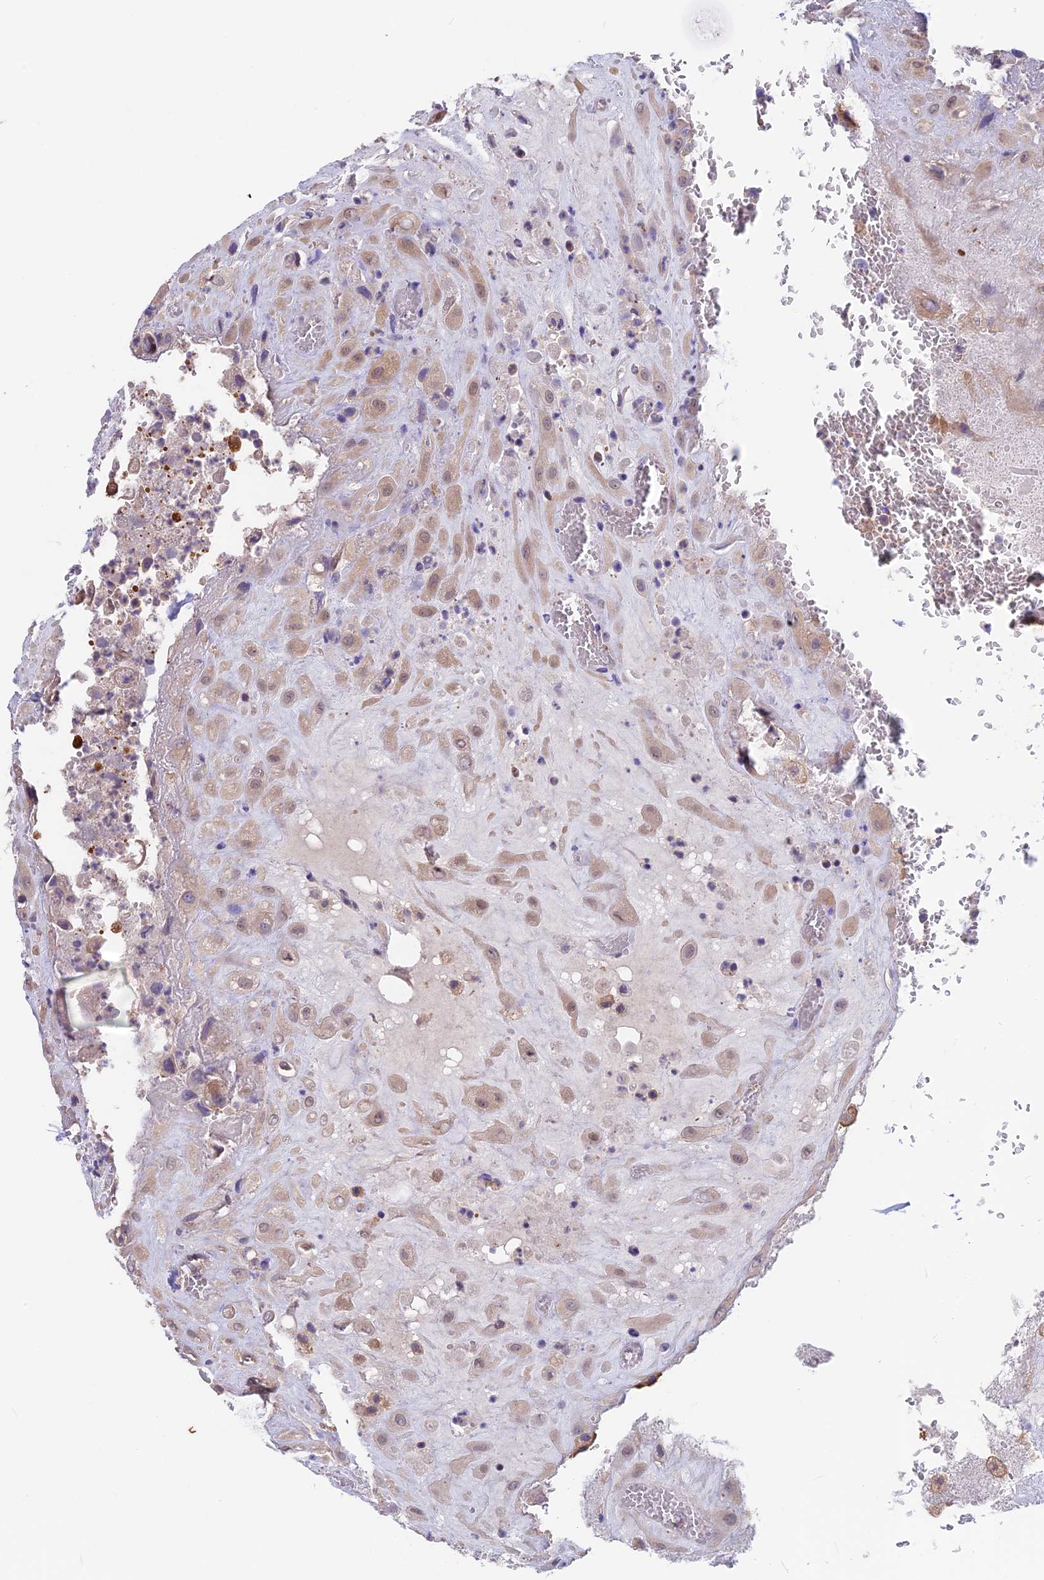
{"staining": {"intensity": "weak", "quantity": "25%-75%", "location": "cytoplasmic/membranous"}, "tissue": "placenta", "cell_type": "Decidual cells", "image_type": "normal", "snomed": [{"axis": "morphology", "description": "Normal tissue, NOS"}, {"axis": "topography", "description": "Placenta"}], "caption": "Immunohistochemical staining of normal human placenta shows low levels of weak cytoplasmic/membranous staining in about 25%-75% of decidual cells.", "gene": "SNAP91", "patient": {"sex": "female", "age": 35}}